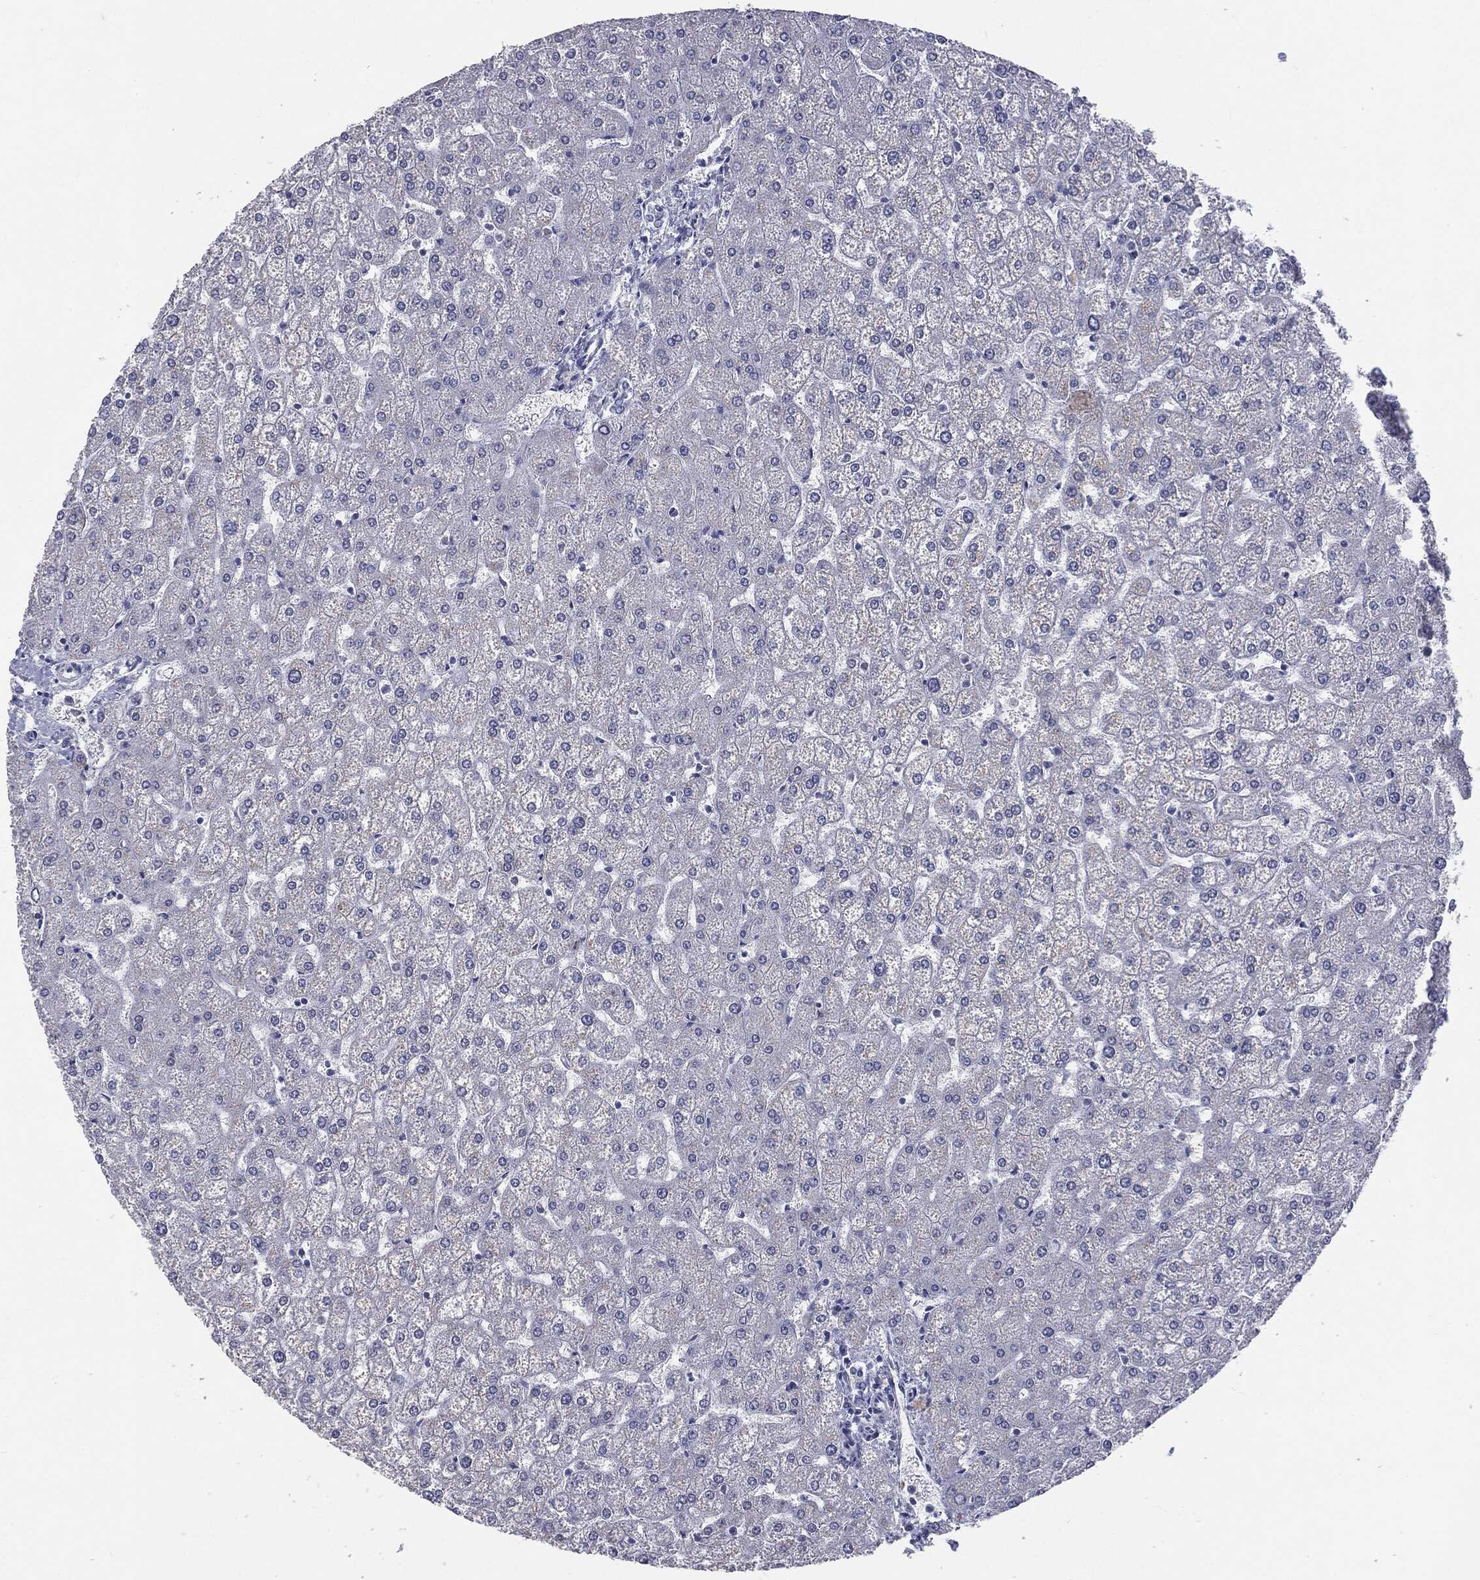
{"staining": {"intensity": "negative", "quantity": "none", "location": "none"}, "tissue": "liver", "cell_type": "Cholangiocytes", "image_type": "normal", "snomed": [{"axis": "morphology", "description": "Normal tissue, NOS"}, {"axis": "topography", "description": "Liver"}], "caption": "High power microscopy photomicrograph of an IHC micrograph of unremarkable liver, revealing no significant staining in cholangiocytes.", "gene": "TSHB", "patient": {"sex": "female", "age": 32}}